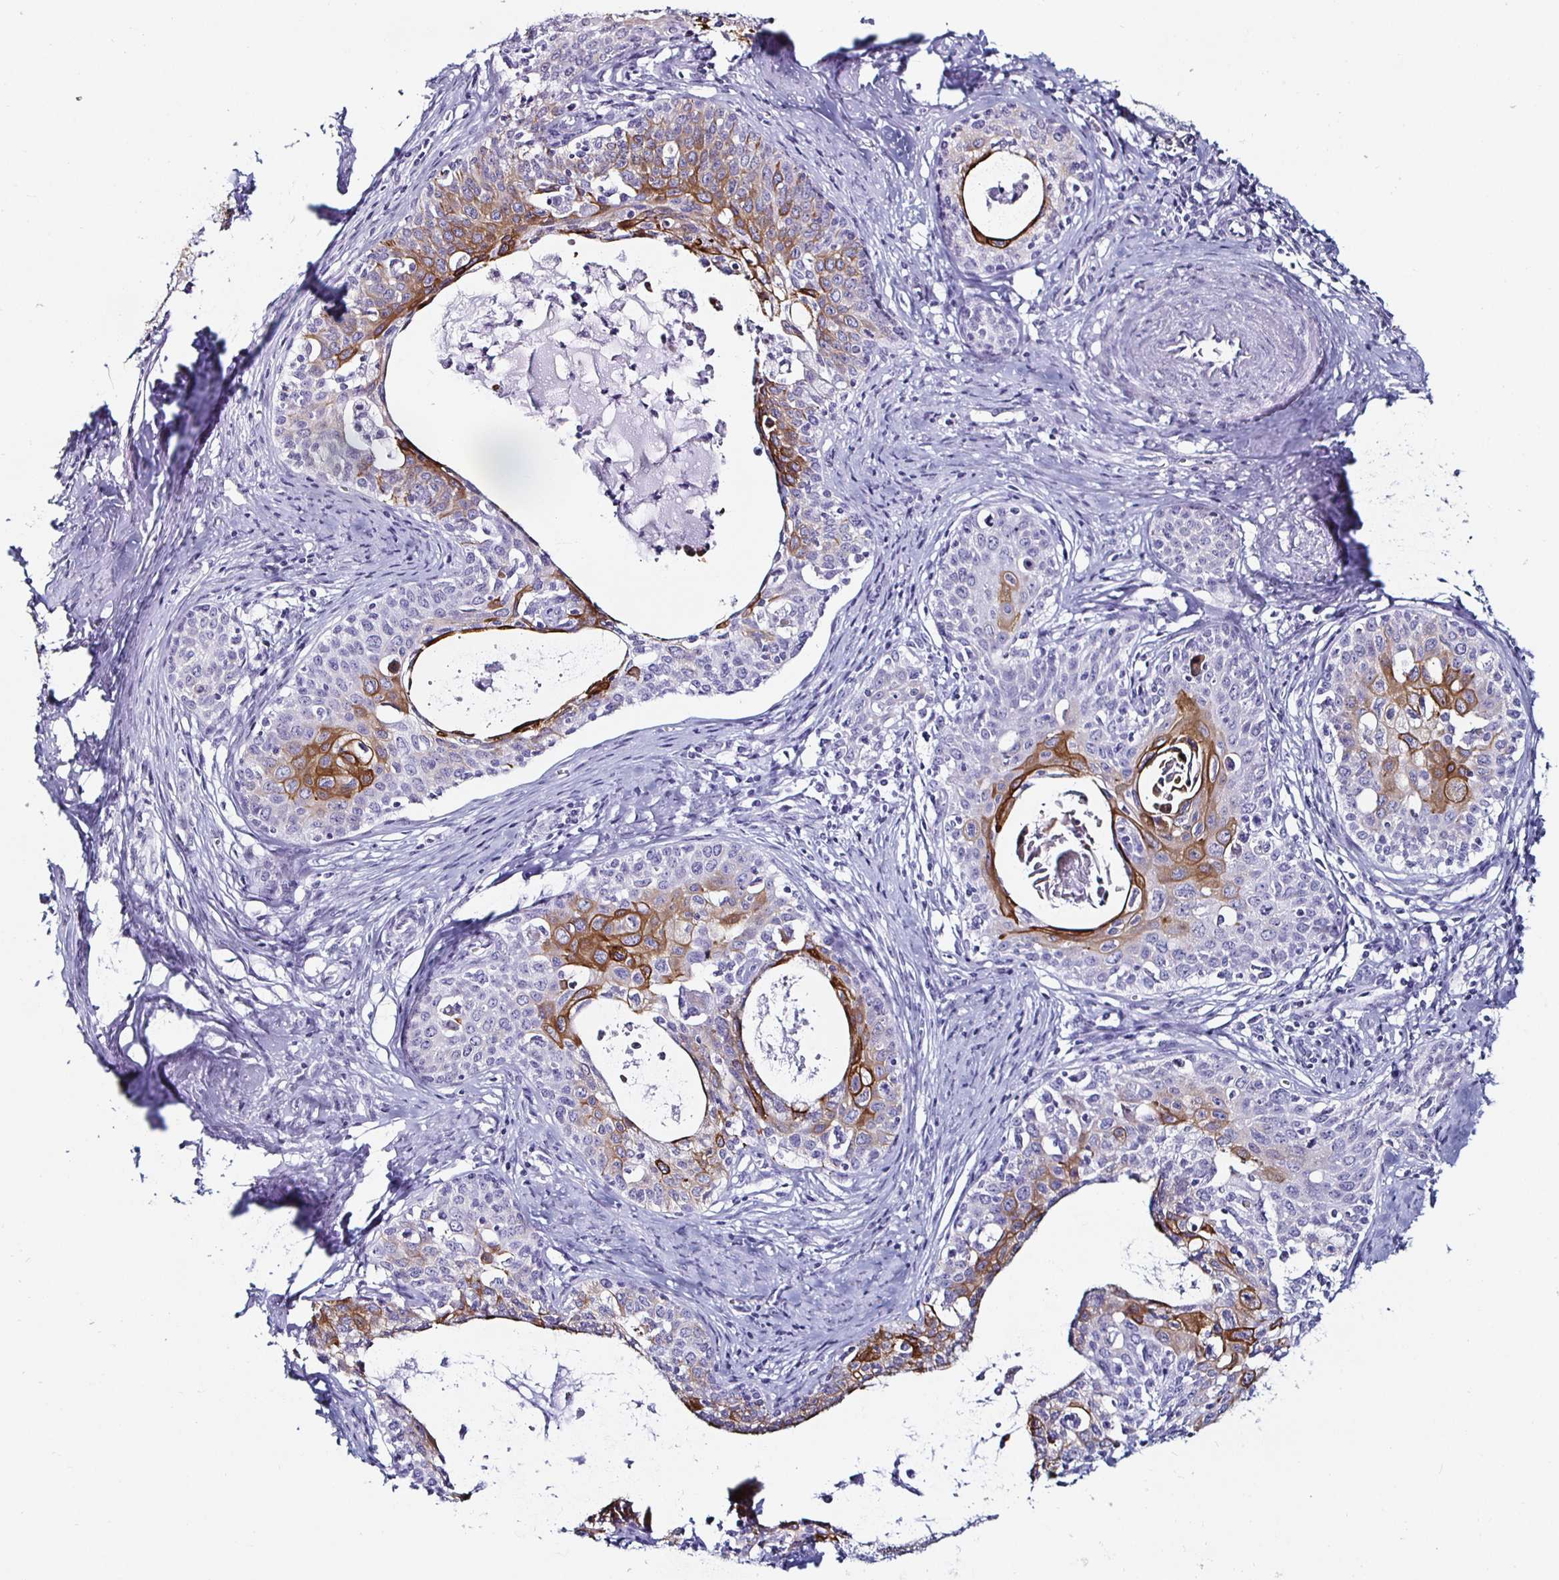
{"staining": {"intensity": "moderate", "quantity": "25%-75%", "location": "cytoplasmic/membranous"}, "tissue": "cervical cancer", "cell_type": "Tumor cells", "image_type": "cancer", "snomed": [{"axis": "morphology", "description": "Squamous cell carcinoma, NOS"}, {"axis": "morphology", "description": "Adenocarcinoma, NOS"}, {"axis": "topography", "description": "Cervix"}], "caption": "Tumor cells demonstrate medium levels of moderate cytoplasmic/membranous positivity in approximately 25%-75% of cells in cervical cancer (adenocarcinoma). (brown staining indicates protein expression, while blue staining denotes nuclei).", "gene": "KRT4", "patient": {"sex": "female", "age": 52}}